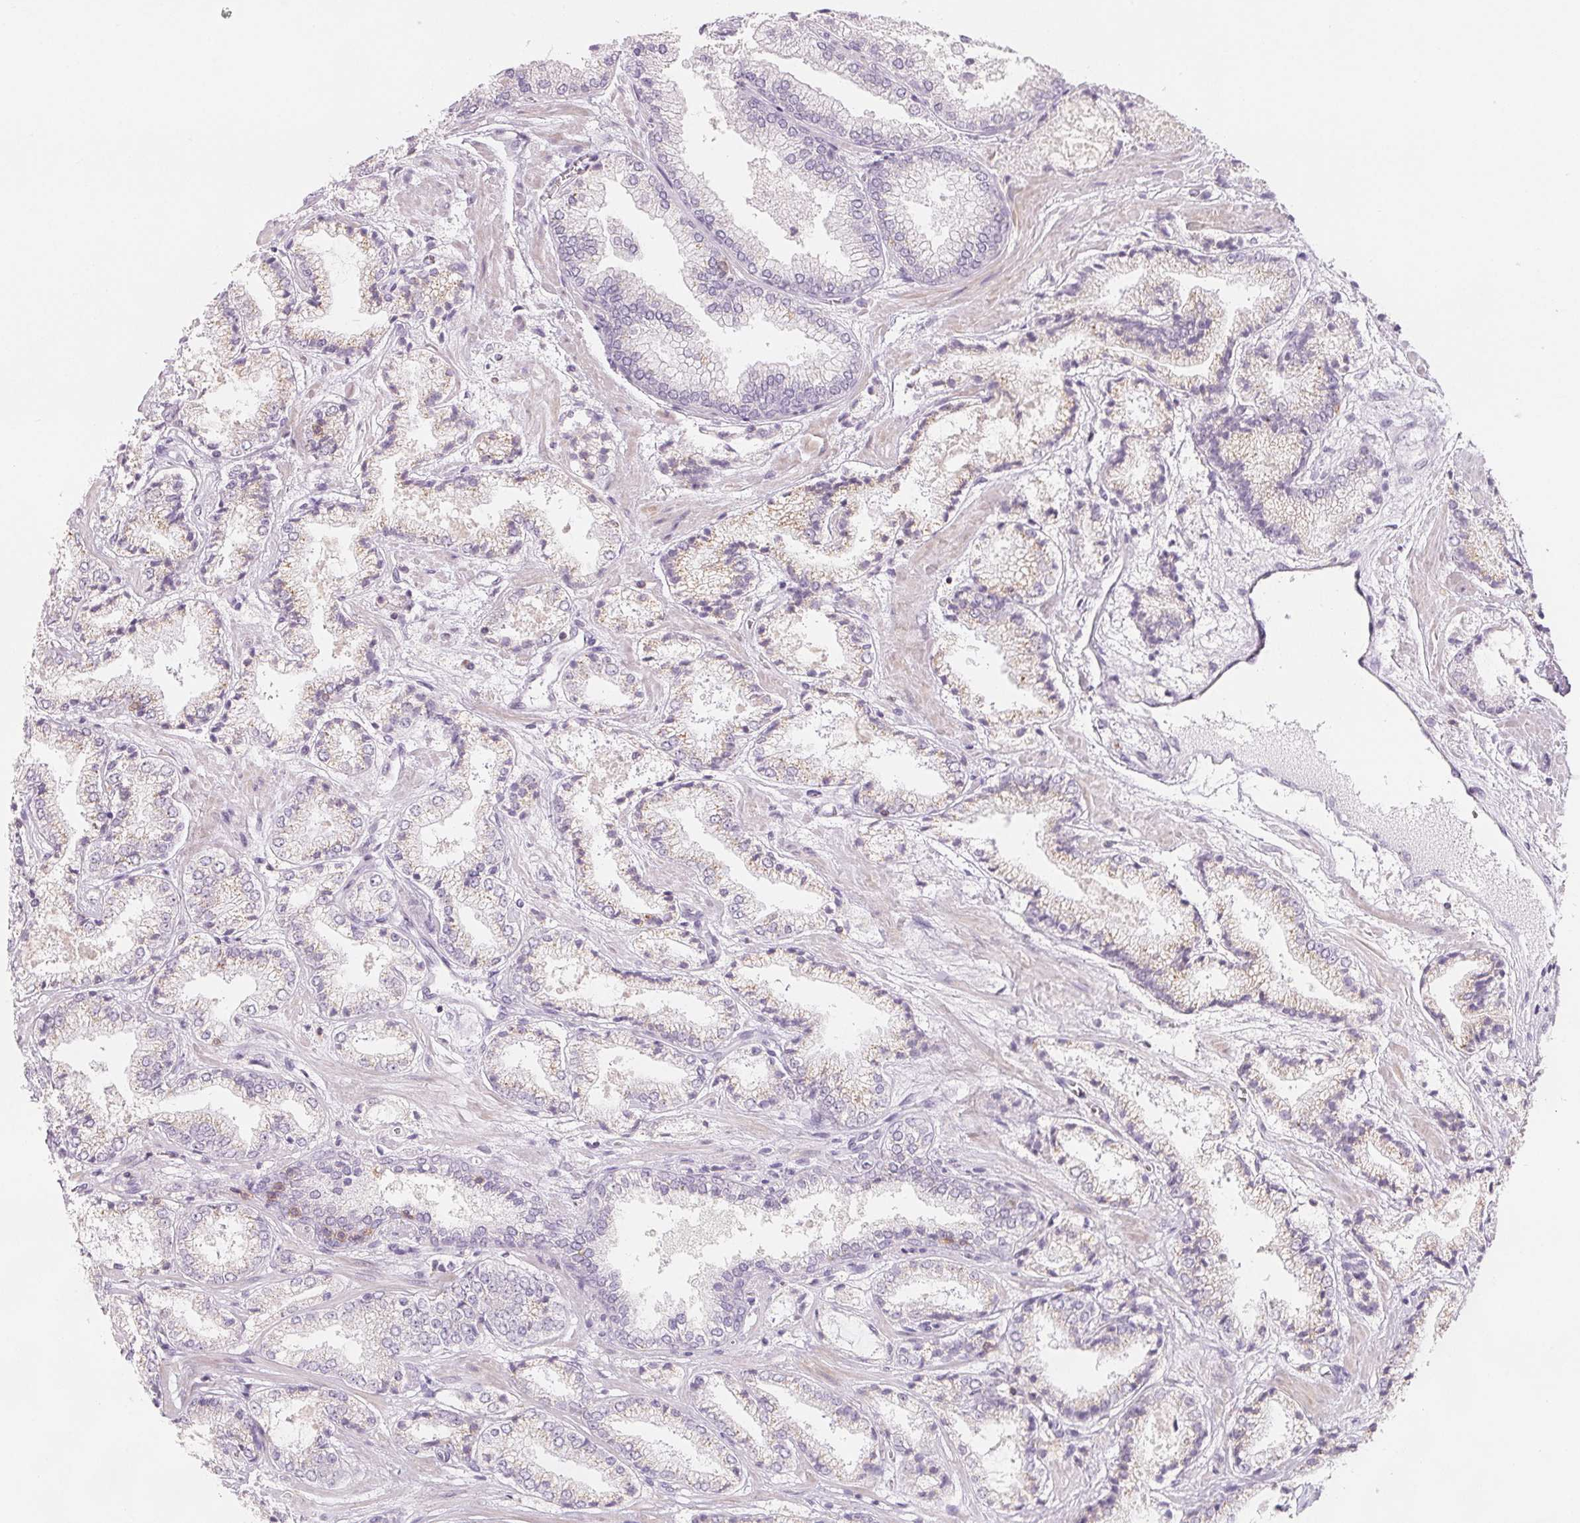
{"staining": {"intensity": "negative", "quantity": "none", "location": "none"}, "tissue": "prostate cancer", "cell_type": "Tumor cells", "image_type": "cancer", "snomed": [{"axis": "morphology", "description": "Adenocarcinoma, High grade"}, {"axis": "topography", "description": "Prostate"}], "caption": "A histopathology image of prostate adenocarcinoma (high-grade) stained for a protein shows no brown staining in tumor cells.", "gene": "CD69", "patient": {"sex": "male", "age": 64}}